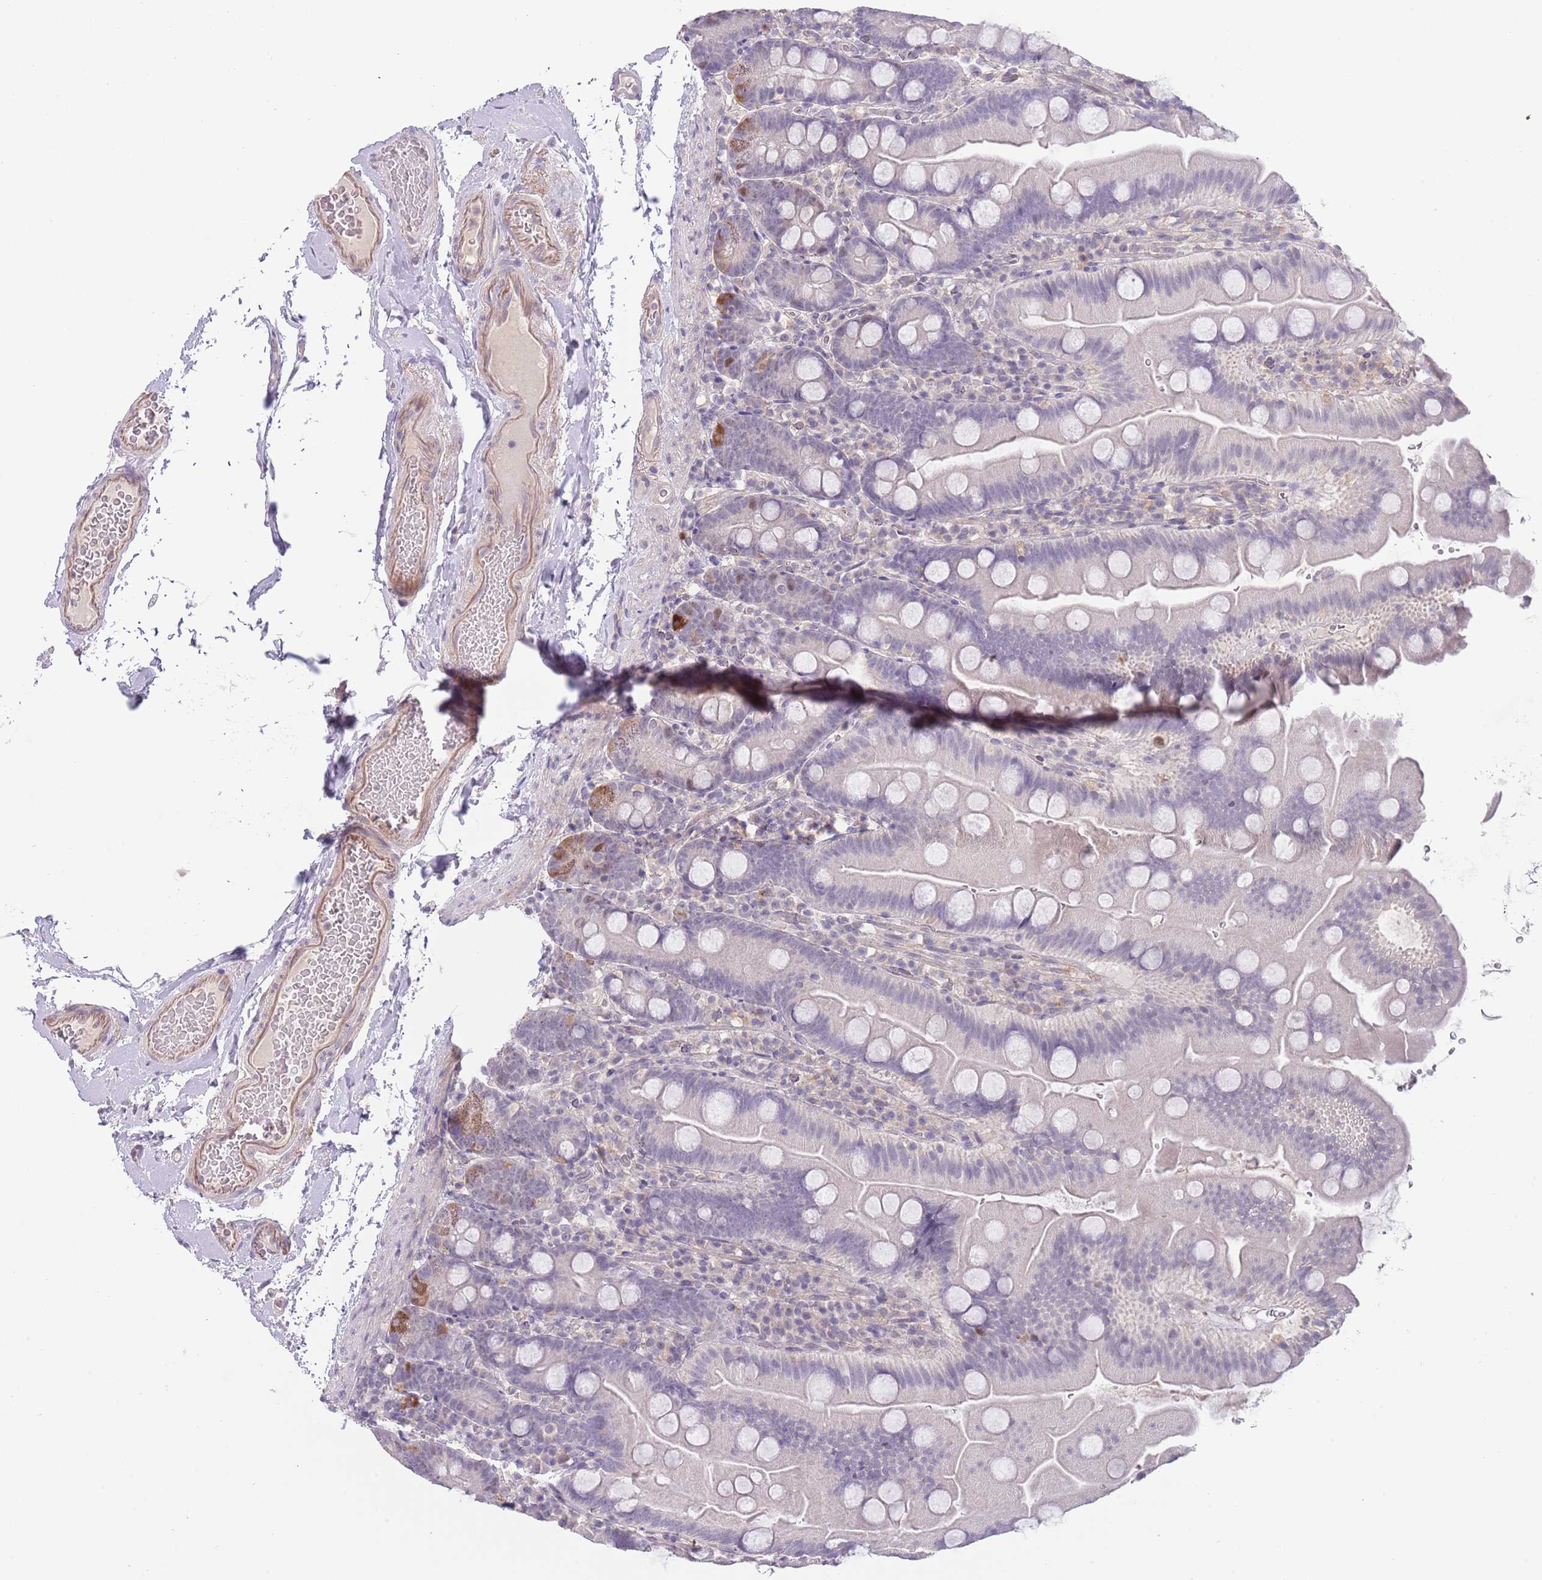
{"staining": {"intensity": "moderate", "quantity": "<25%", "location": "cytoplasmic/membranous,nuclear"}, "tissue": "small intestine", "cell_type": "Glandular cells", "image_type": "normal", "snomed": [{"axis": "morphology", "description": "Normal tissue, NOS"}, {"axis": "topography", "description": "Small intestine"}], "caption": "IHC (DAB (3,3'-diaminobenzidine)) staining of unremarkable human small intestine demonstrates moderate cytoplasmic/membranous,nuclear protein positivity in about <25% of glandular cells.", "gene": "PIMREG", "patient": {"sex": "female", "age": 68}}